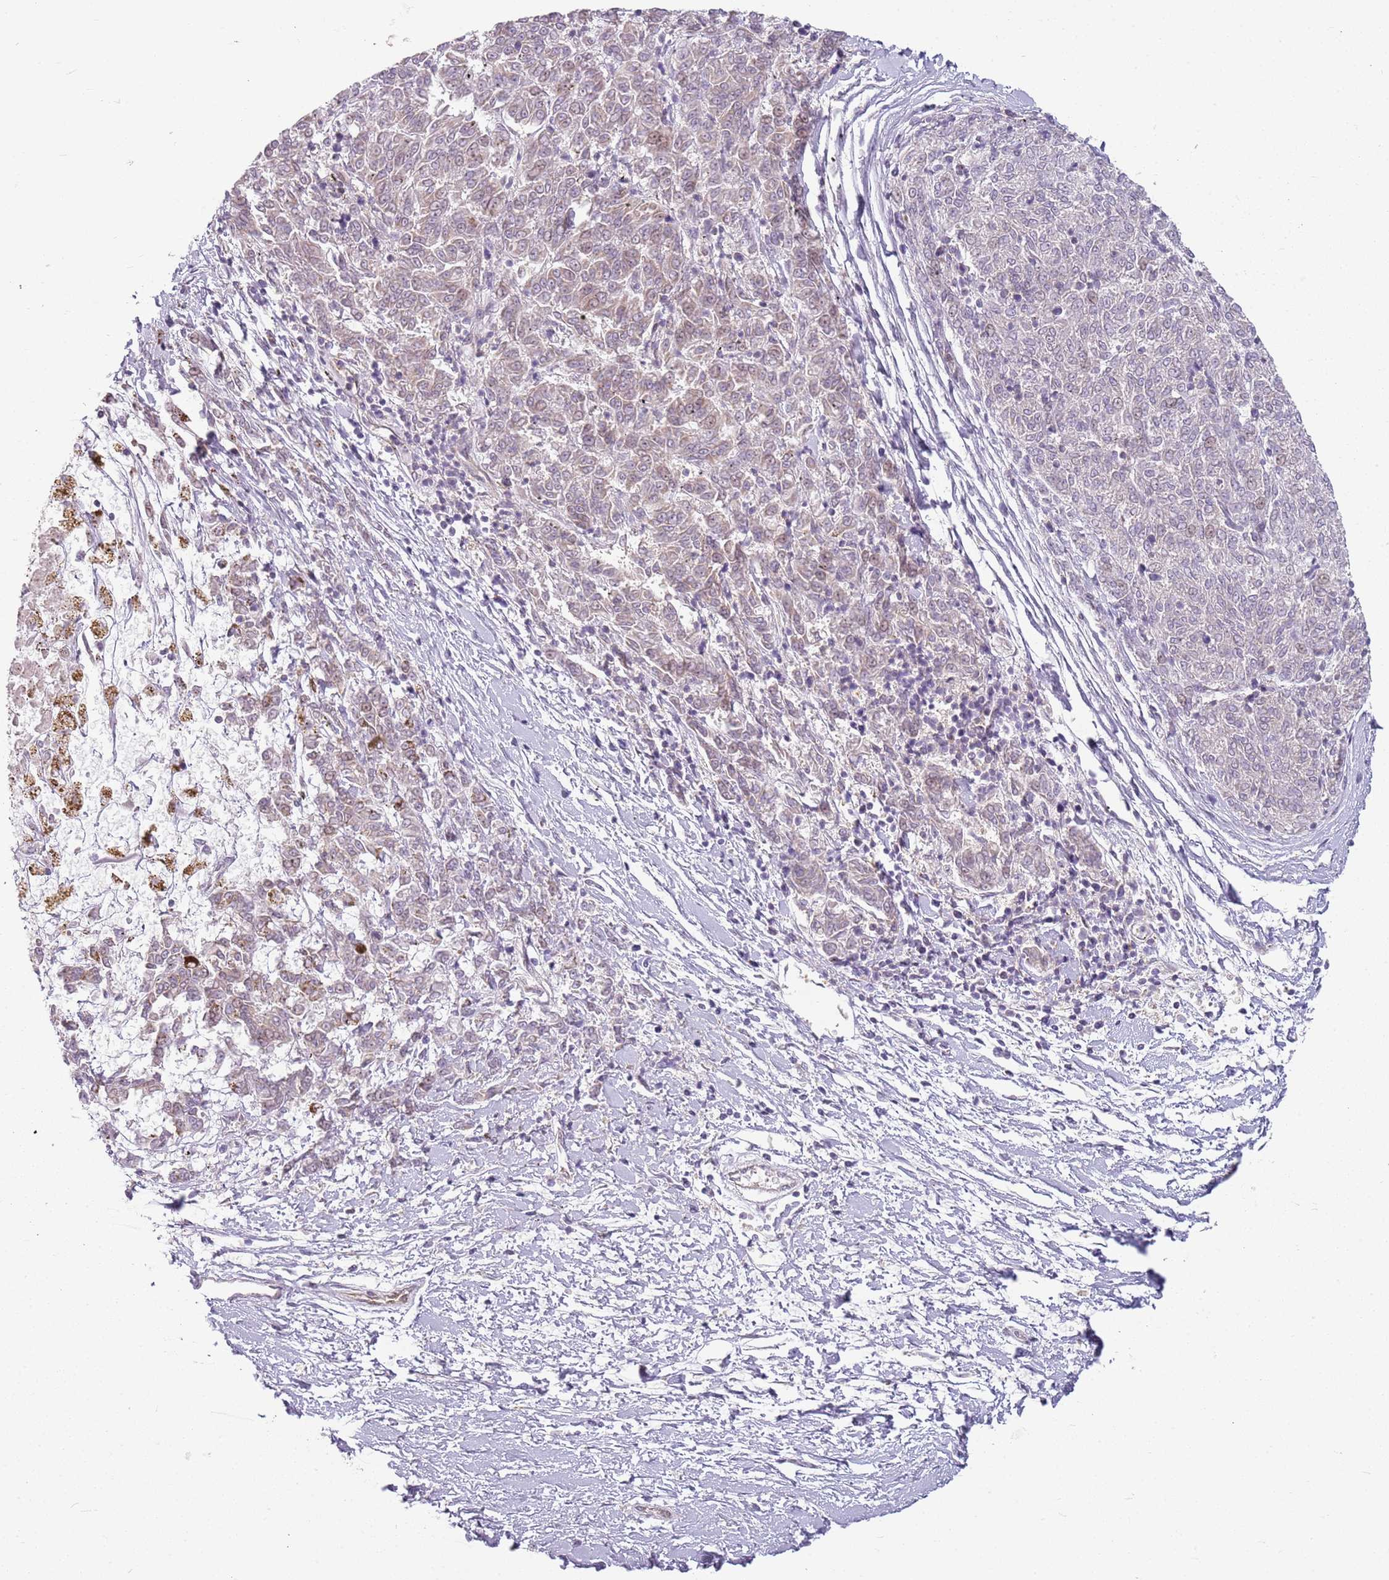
{"staining": {"intensity": "negative", "quantity": "none", "location": "none"}, "tissue": "melanoma", "cell_type": "Tumor cells", "image_type": "cancer", "snomed": [{"axis": "morphology", "description": "Malignant melanoma, NOS"}, {"axis": "topography", "description": "Skin"}], "caption": "There is no significant staining in tumor cells of melanoma.", "gene": "DEFB116", "patient": {"sex": "female", "age": 72}}